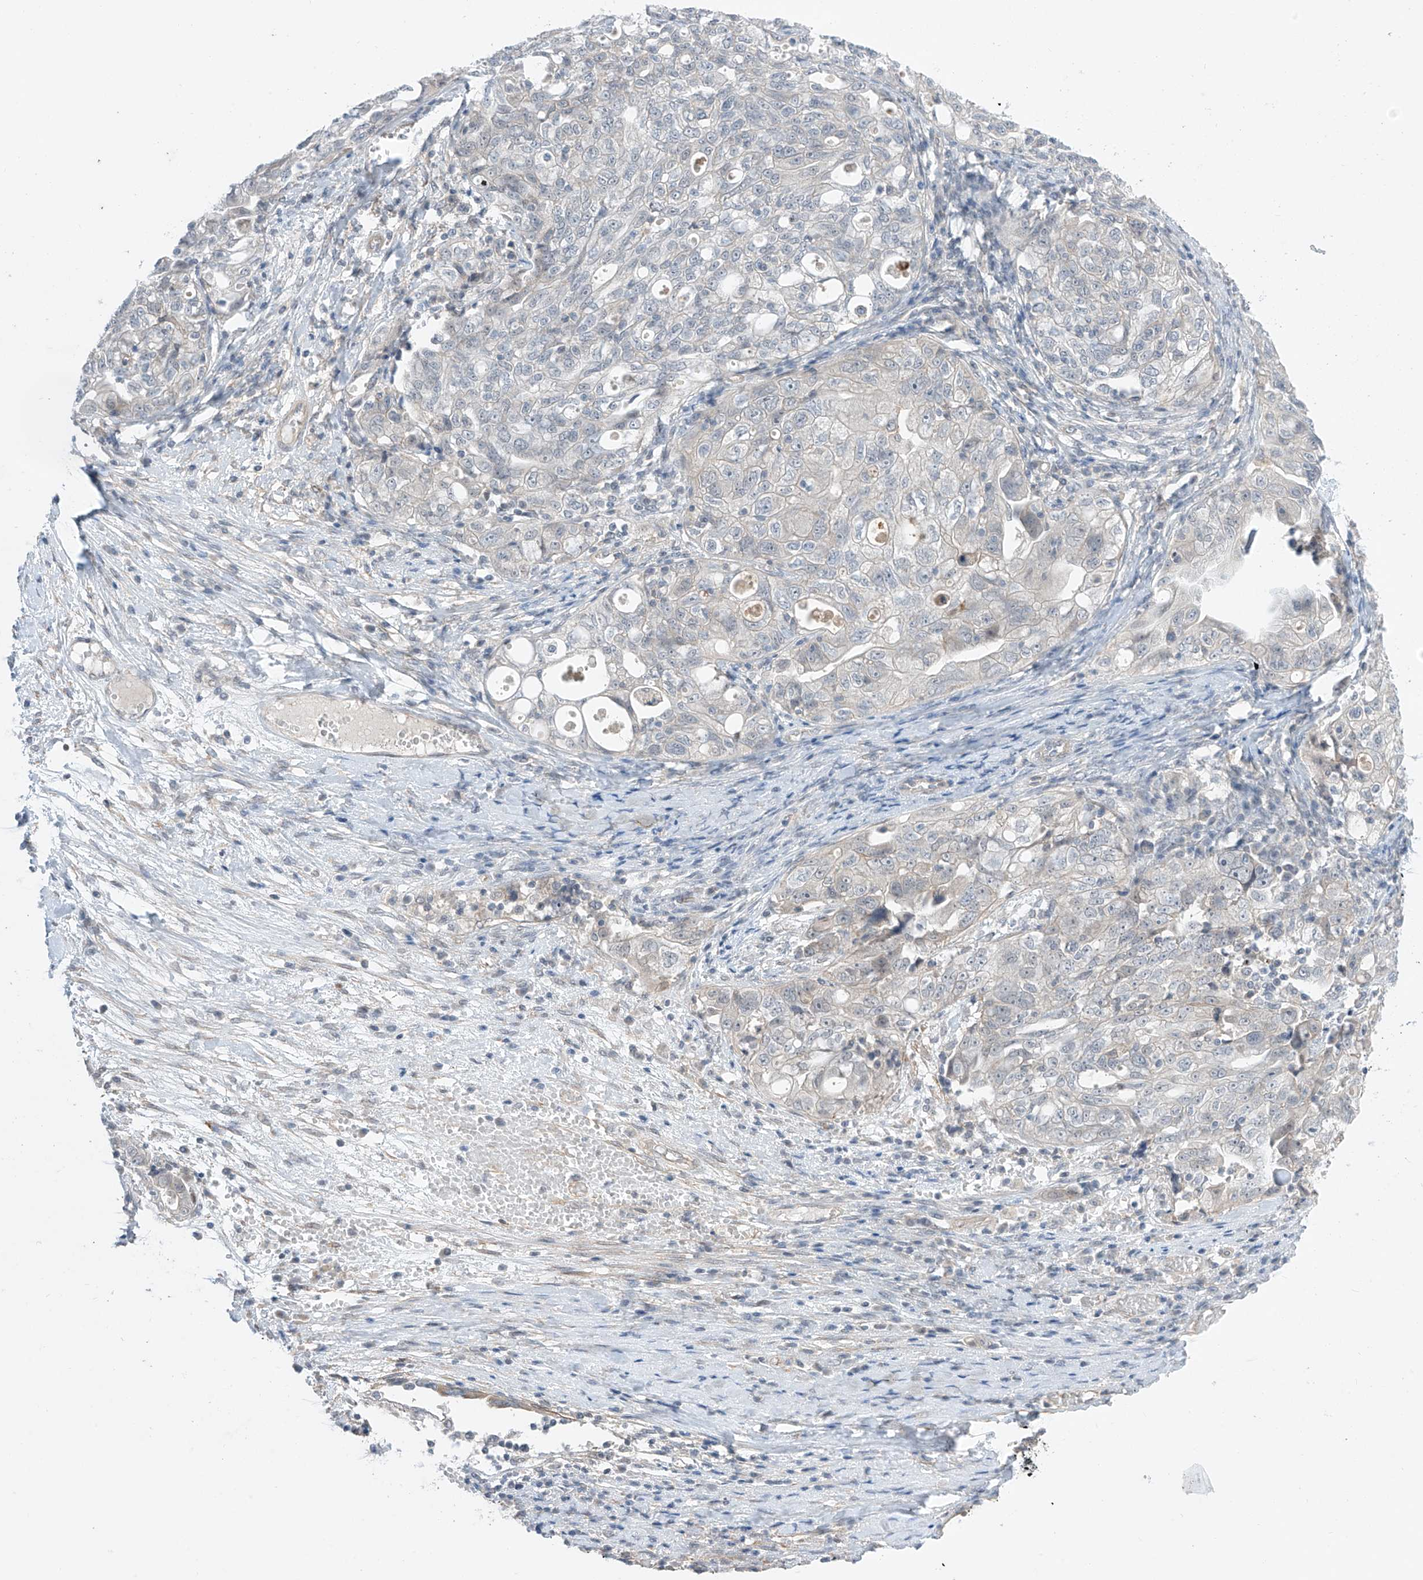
{"staining": {"intensity": "negative", "quantity": "none", "location": "none"}, "tissue": "ovarian cancer", "cell_type": "Tumor cells", "image_type": "cancer", "snomed": [{"axis": "morphology", "description": "Carcinoma, NOS"}, {"axis": "morphology", "description": "Cystadenocarcinoma, serous, NOS"}, {"axis": "topography", "description": "Ovary"}], "caption": "Tumor cells are negative for protein expression in human serous cystadenocarcinoma (ovarian).", "gene": "ABLIM2", "patient": {"sex": "female", "age": 69}}